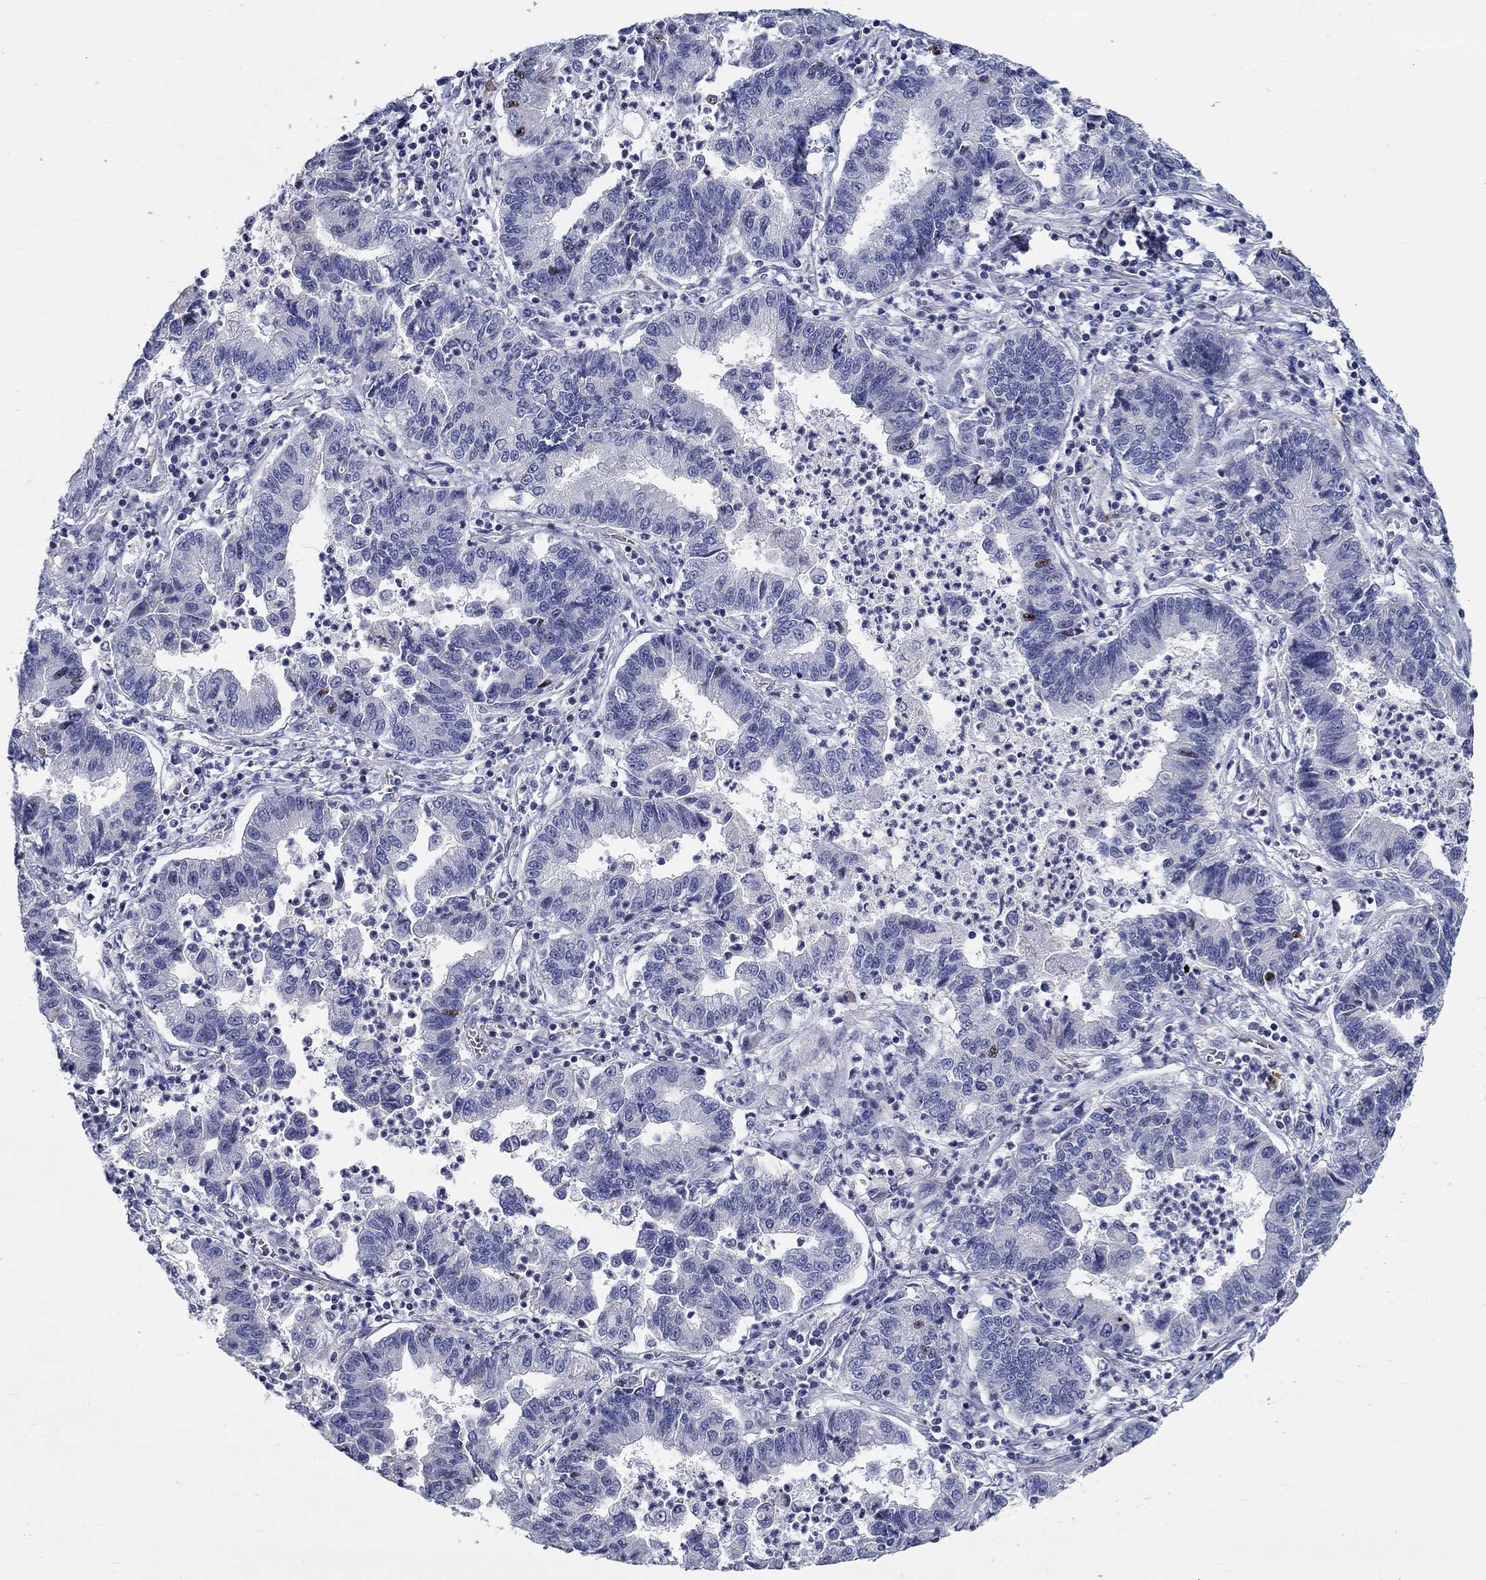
{"staining": {"intensity": "negative", "quantity": "none", "location": "none"}, "tissue": "lung cancer", "cell_type": "Tumor cells", "image_type": "cancer", "snomed": [{"axis": "morphology", "description": "Adenocarcinoma, NOS"}, {"axis": "topography", "description": "Lung"}], "caption": "Immunohistochemical staining of human lung adenocarcinoma exhibits no significant staining in tumor cells. Nuclei are stained in blue.", "gene": "SMIM18", "patient": {"sex": "female", "age": 57}}